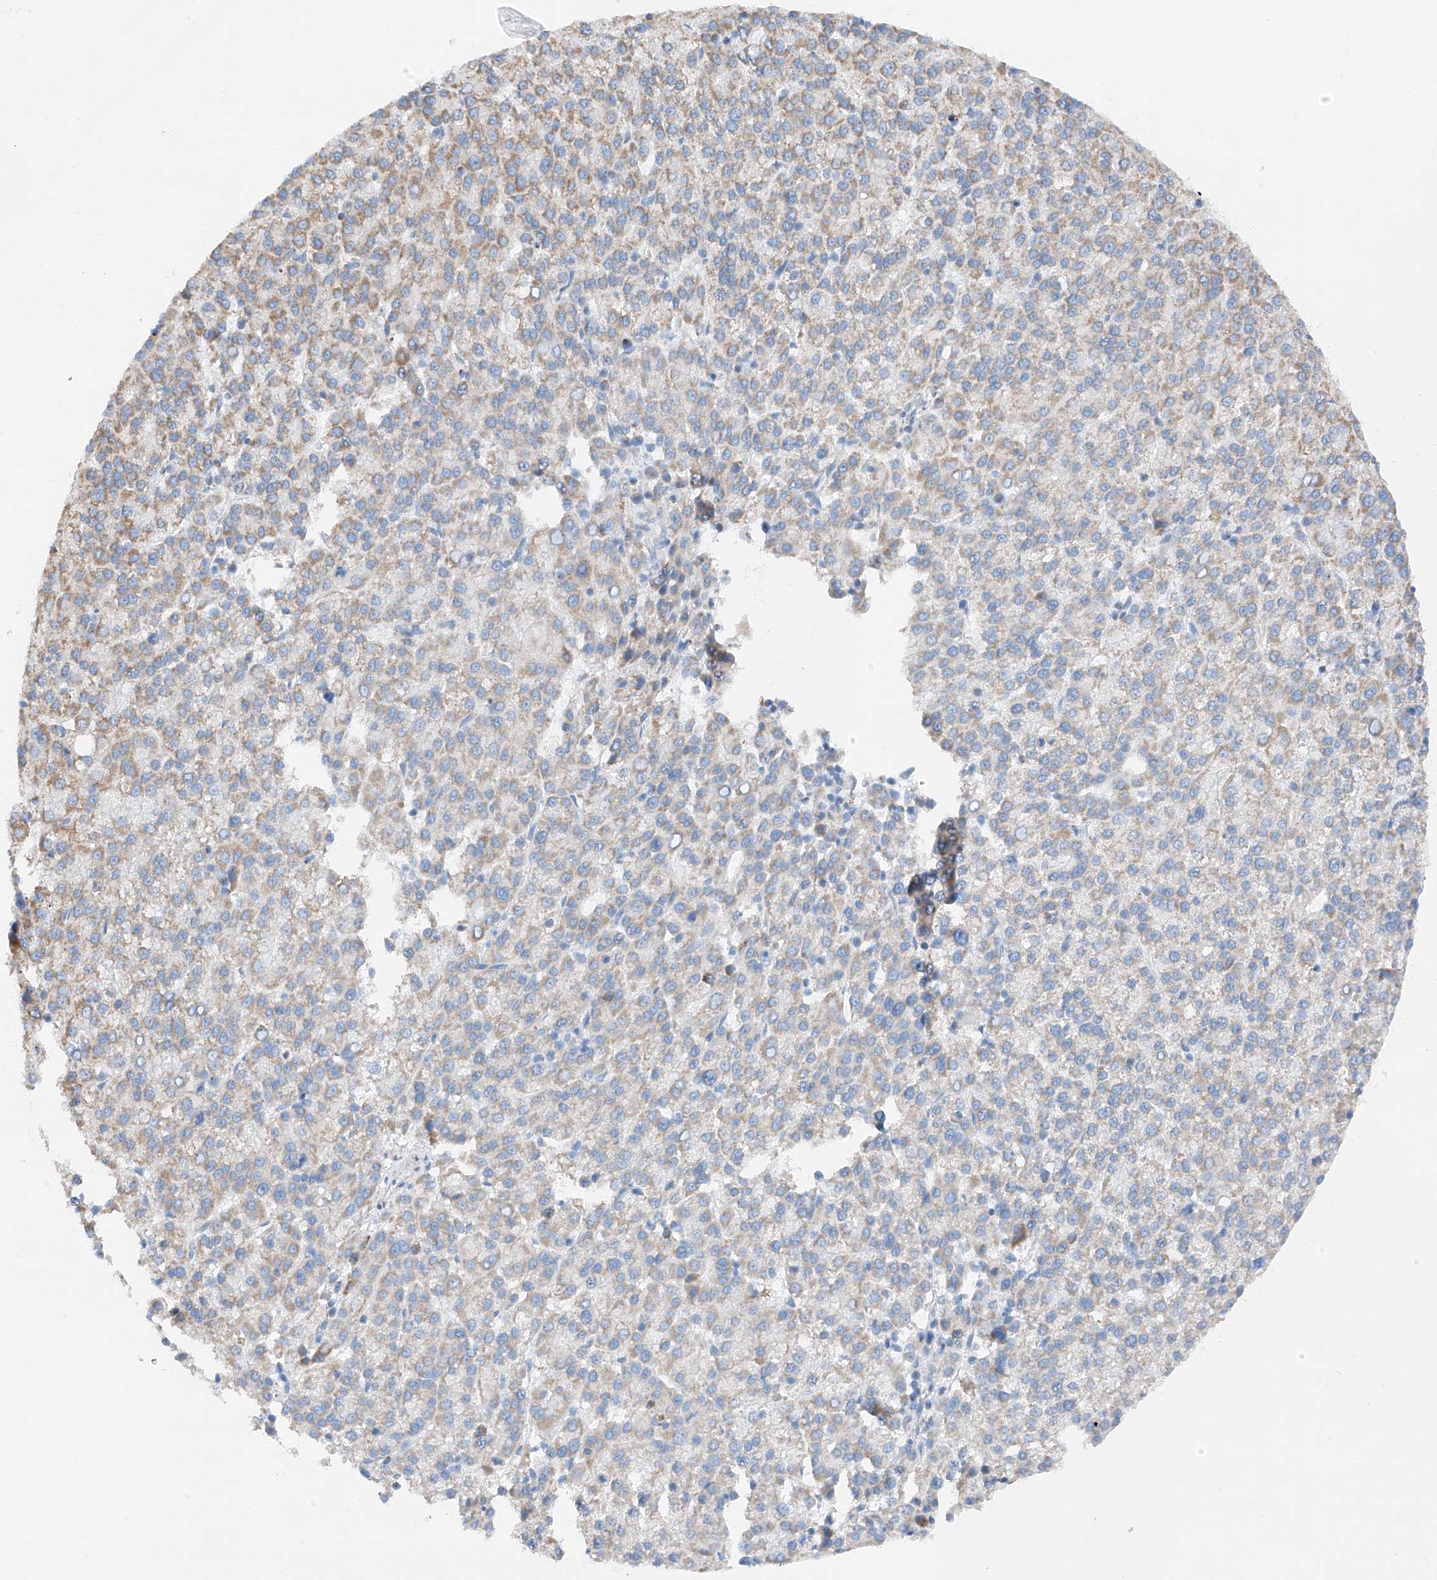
{"staining": {"intensity": "weak", "quantity": "25%-75%", "location": "cytoplasmic/membranous"}, "tissue": "liver cancer", "cell_type": "Tumor cells", "image_type": "cancer", "snomed": [{"axis": "morphology", "description": "Carcinoma, Hepatocellular, NOS"}, {"axis": "topography", "description": "Liver"}], "caption": "IHC histopathology image of liver cancer (hepatocellular carcinoma) stained for a protein (brown), which displays low levels of weak cytoplasmic/membranous expression in about 25%-75% of tumor cells.", "gene": "MRAP", "patient": {"sex": "female", "age": 58}}